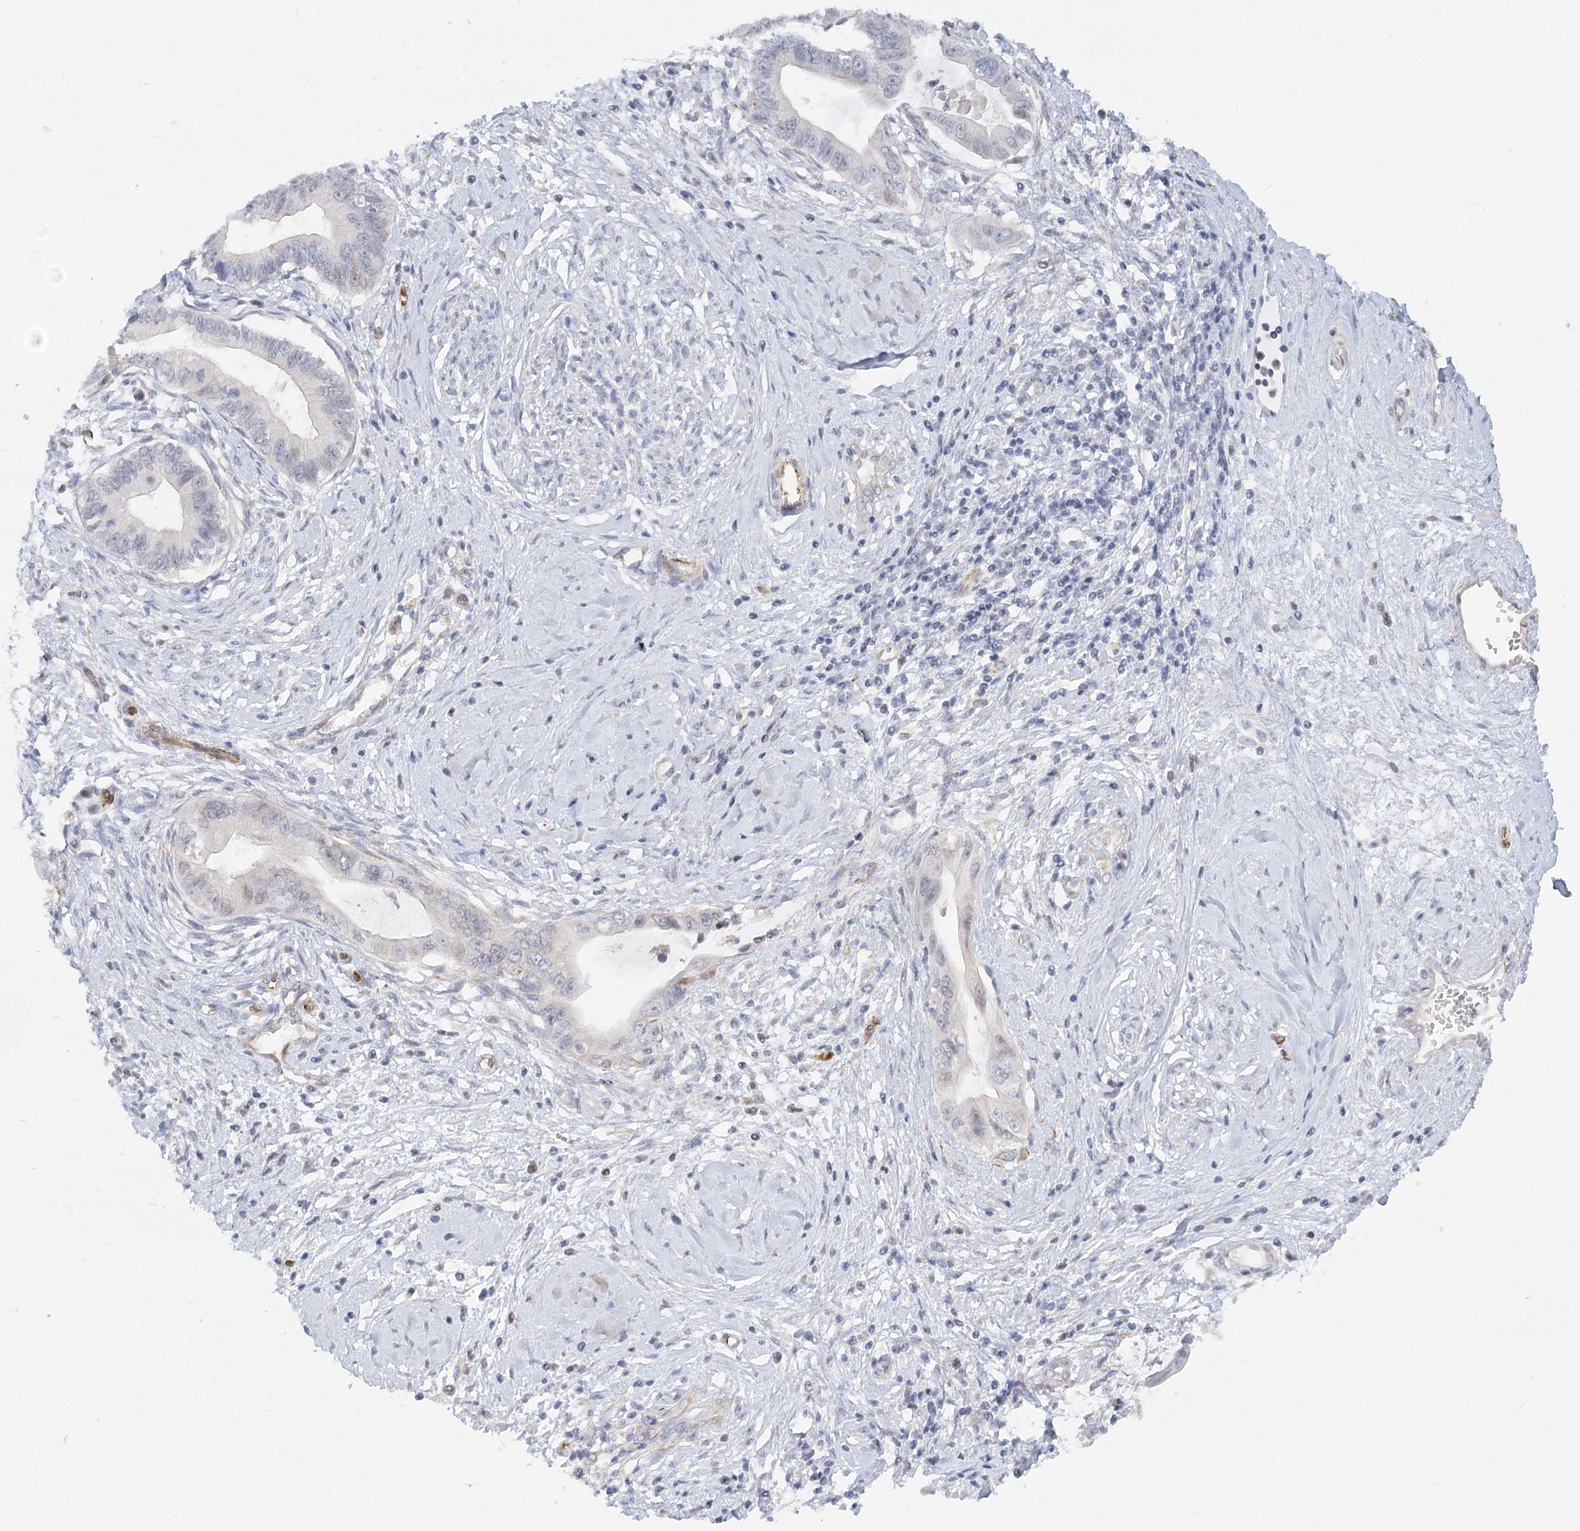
{"staining": {"intensity": "negative", "quantity": "none", "location": "none"}, "tissue": "cervical cancer", "cell_type": "Tumor cells", "image_type": "cancer", "snomed": [{"axis": "morphology", "description": "Adenocarcinoma, NOS"}, {"axis": "topography", "description": "Cervix"}], "caption": "Adenocarcinoma (cervical) was stained to show a protein in brown. There is no significant staining in tumor cells.", "gene": "NELL2", "patient": {"sex": "female", "age": 44}}